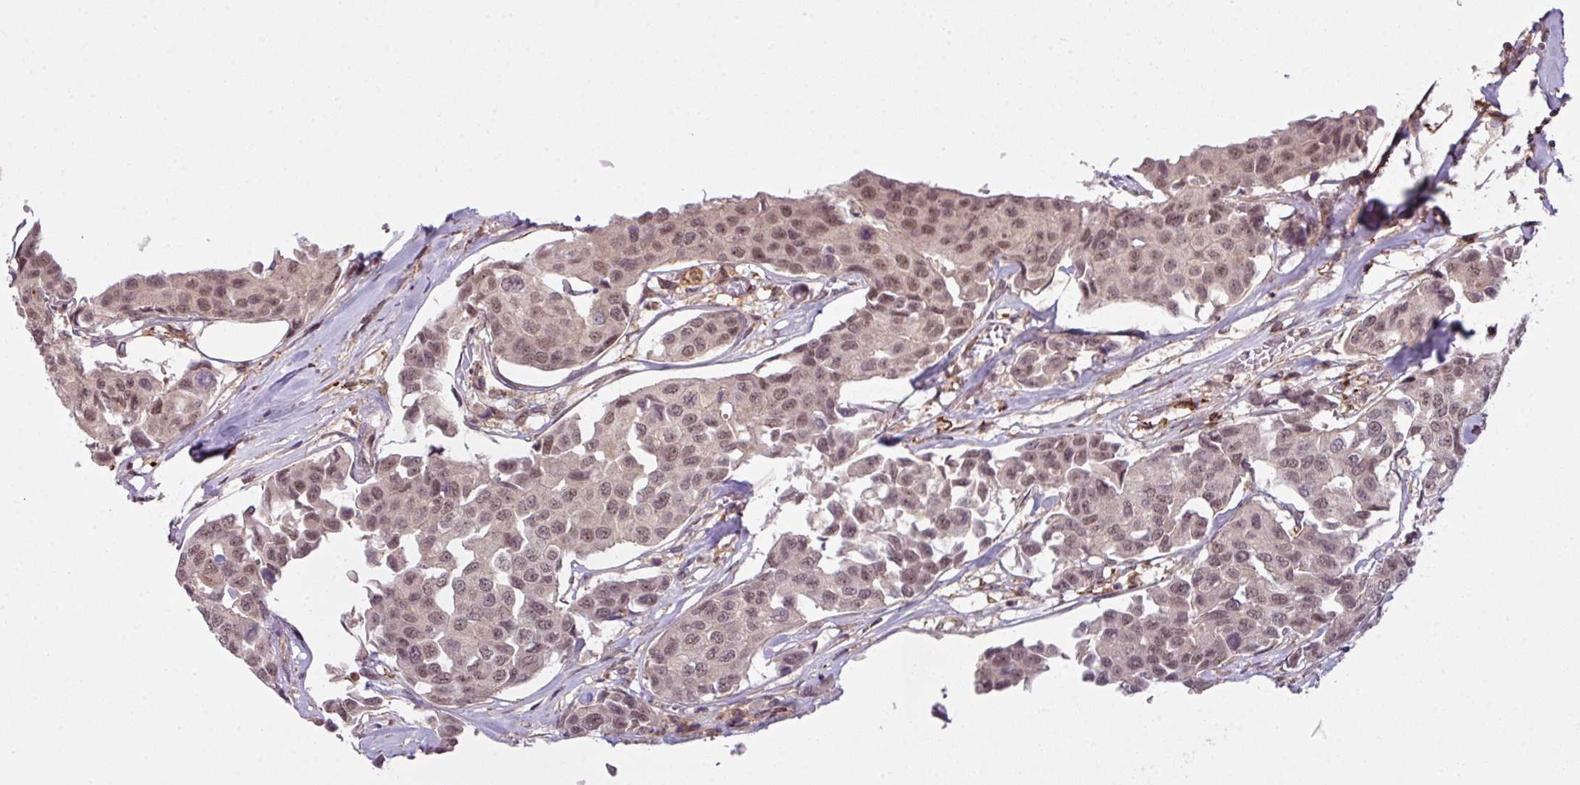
{"staining": {"intensity": "weak", "quantity": "25%-75%", "location": "nuclear"}, "tissue": "breast cancer", "cell_type": "Tumor cells", "image_type": "cancer", "snomed": [{"axis": "morphology", "description": "Duct carcinoma"}, {"axis": "topography", "description": "Breast"}], "caption": "A brown stain labels weak nuclear expression of a protein in breast cancer tumor cells. The protein is shown in brown color, while the nuclei are stained blue.", "gene": "ZC2HC1C", "patient": {"sex": "female", "age": 80}}